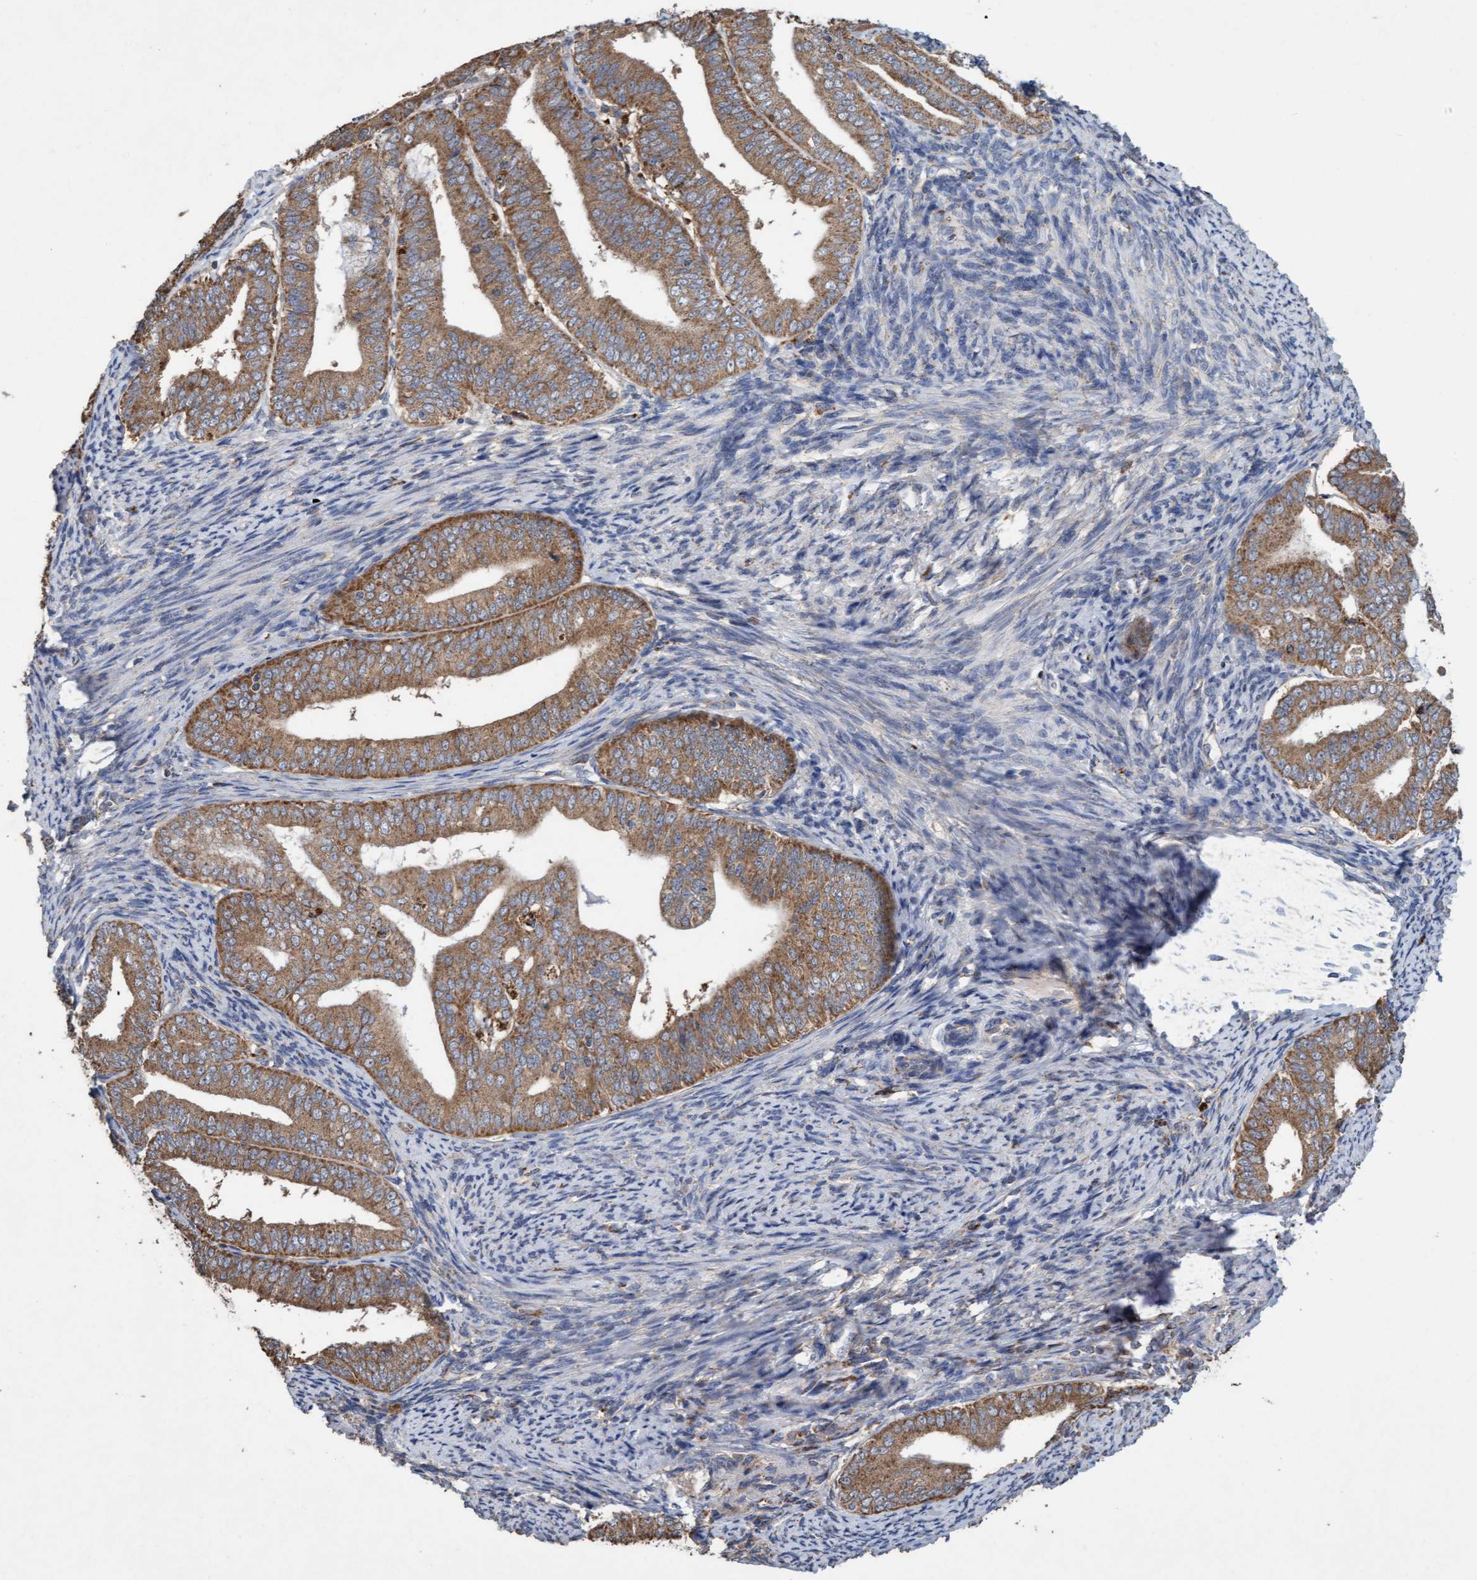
{"staining": {"intensity": "moderate", "quantity": ">75%", "location": "cytoplasmic/membranous"}, "tissue": "endometrial cancer", "cell_type": "Tumor cells", "image_type": "cancer", "snomed": [{"axis": "morphology", "description": "Adenocarcinoma, NOS"}, {"axis": "topography", "description": "Endometrium"}], "caption": "Human adenocarcinoma (endometrial) stained with a protein marker displays moderate staining in tumor cells.", "gene": "ATPAF2", "patient": {"sex": "female", "age": 63}}